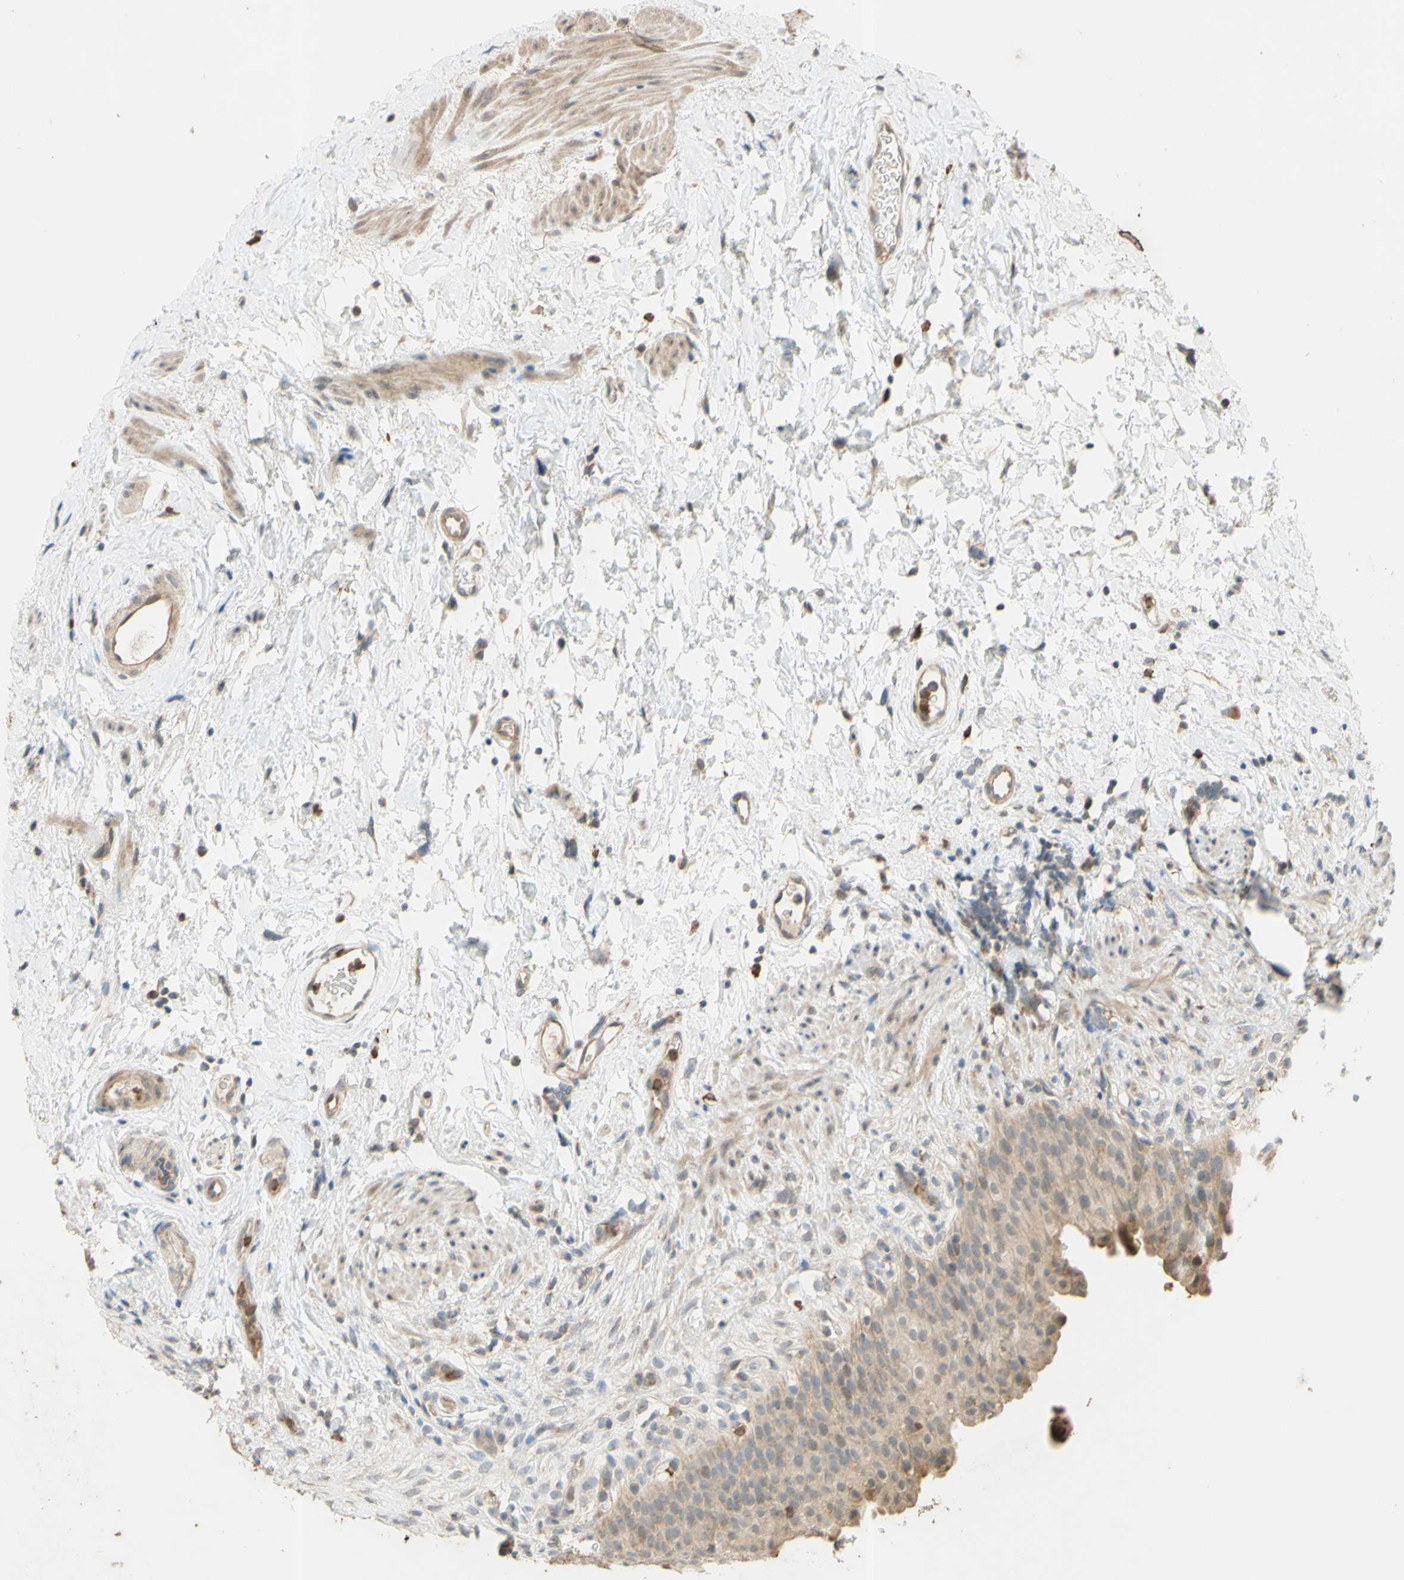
{"staining": {"intensity": "weak", "quantity": ">75%", "location": "cytoplasmic/membranous,nuclear"}, "tissue": "urinary bladder", "cell_type": "Urothelial cells", "image_type": "normal", "snomed": [{"axis": "morphology", "description": "Normal tissue, NOS"}, {"axis": "topography", "description": "Urinary bladder"}], "caption": "High-magnification brightfield microscopy of unremarkable urinary bladder stained with DAB (3,3'-diaminobenzidine) (brown) and counterstained with hematoxylin (blue). urothelial cells exhibit weak cytoplasmic/membranous,nuclear positivity is identified in approximately>75% of cells. The staining was performed using DAB to visualize the protein expression in brown, while the nuclei were stained in blue with hematoxylin (Magnification: 20x).", "gene": "GATA1", "patient": {"sex": "female", "age": 79}}